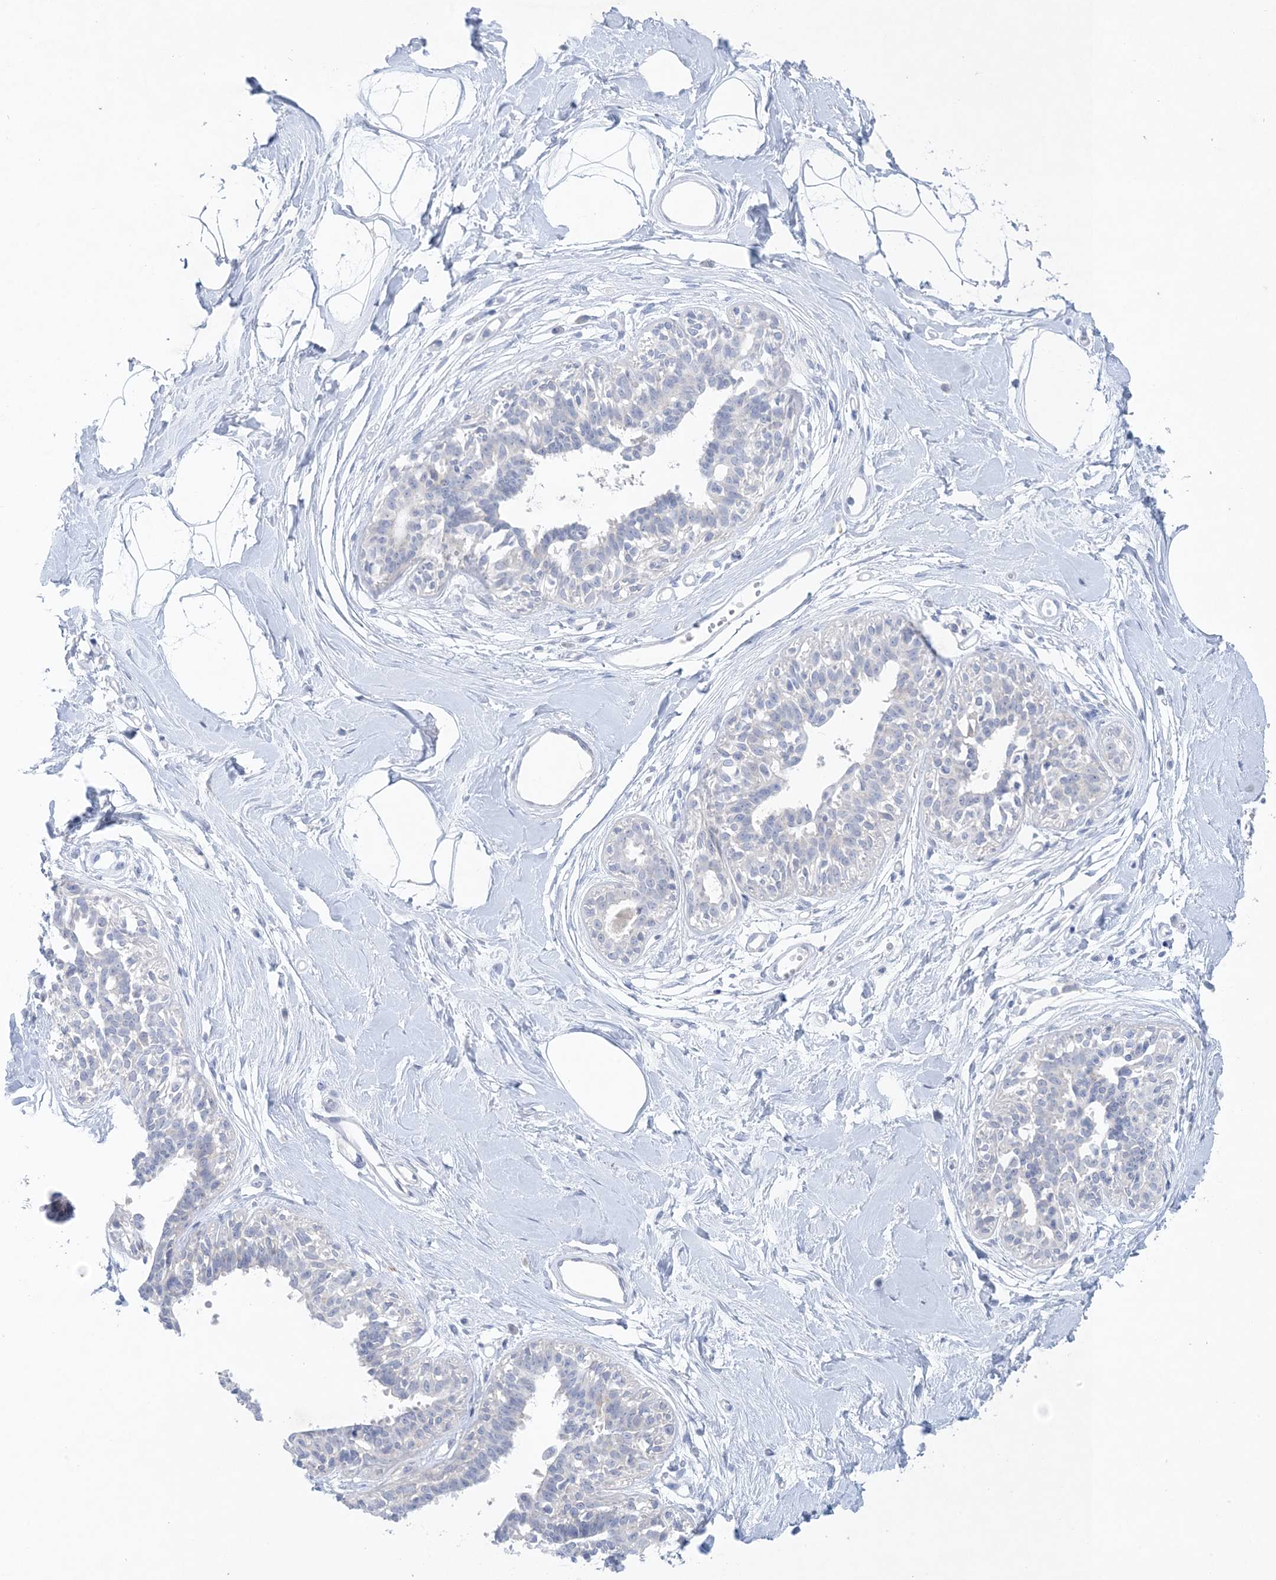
{"staining": {"intensity": "negative", "quantity": "none", "location": "none"}, "tissue": "breast", "cell_type": "Adipocytes", "image_type": "normal", "snomed": [{"axis": "morphology", "description": "Normal tissue, NOS"}, {"axis": "topography", "description": "Breast"}], "caption": "Adipocytes are negative for protein expression in benign human breast. The staining is performed using DAB (3,3'-diaminobenzidine) brown chromogen with nuclei counter-stained in using hematoxylin.", "gene": "GABRG1", "patient": {"sex": "female", "age": 45}}